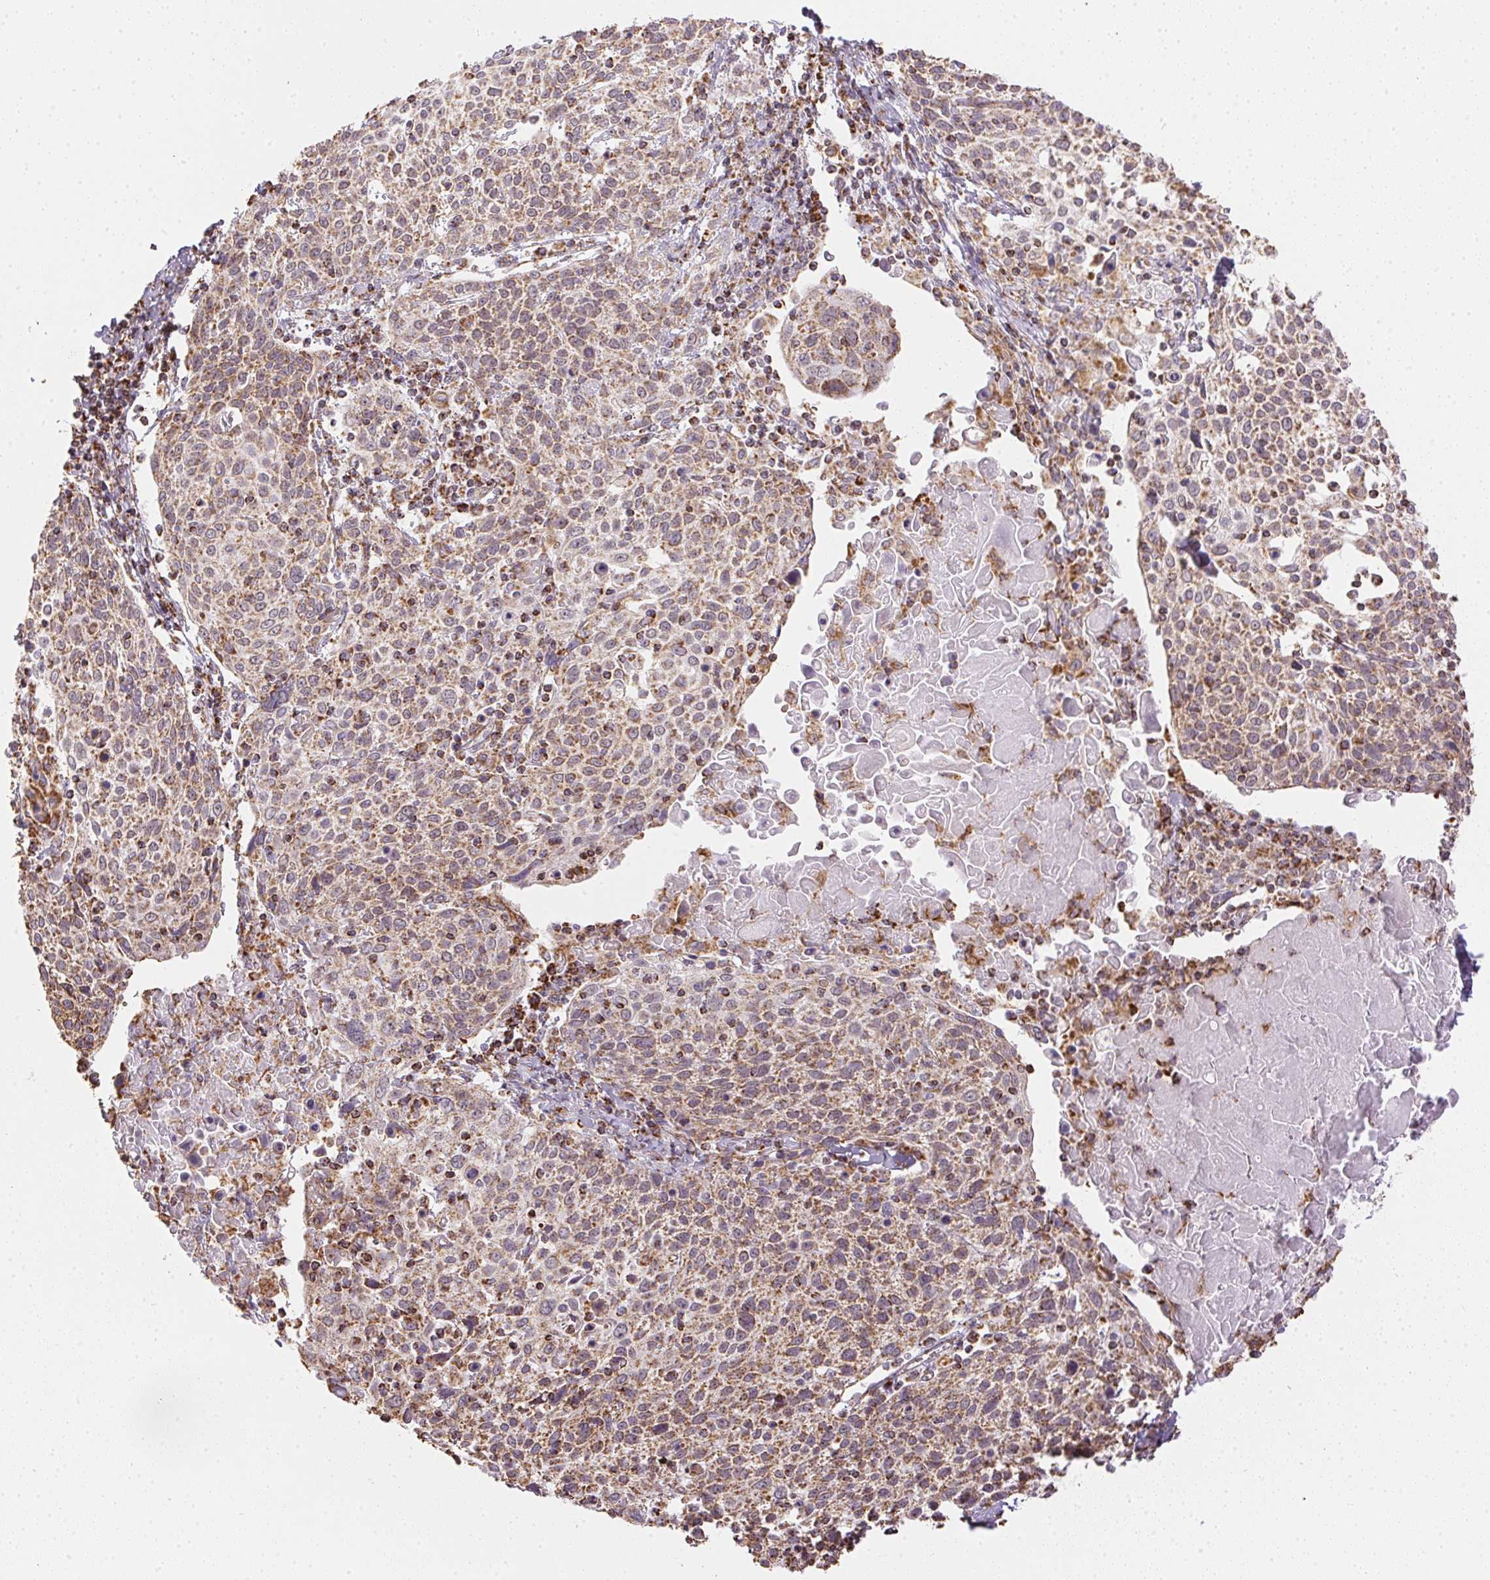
{"staining": {"intensity": "moderate", "quantity": ">75%", "location": "cytoplasmic/membranous"}, "tissue": "cervical cancer", "cell_type": "Tumor cells", "image_type": "cancer", "snomed": [{"axis": "morphology", "description": "Squamous cell carcinoma, NOS"}, {"axis": "topography", "description": "Cervix"}], "caption": "Human squamous cell carcinoma (cervical) stained with a brown dye exhibits moderate cytoplasmic/membranous positive staining in about >75% of tumor cells.", "gene": "MAPK11", "patient": {"sex": "female", "age": 61}}